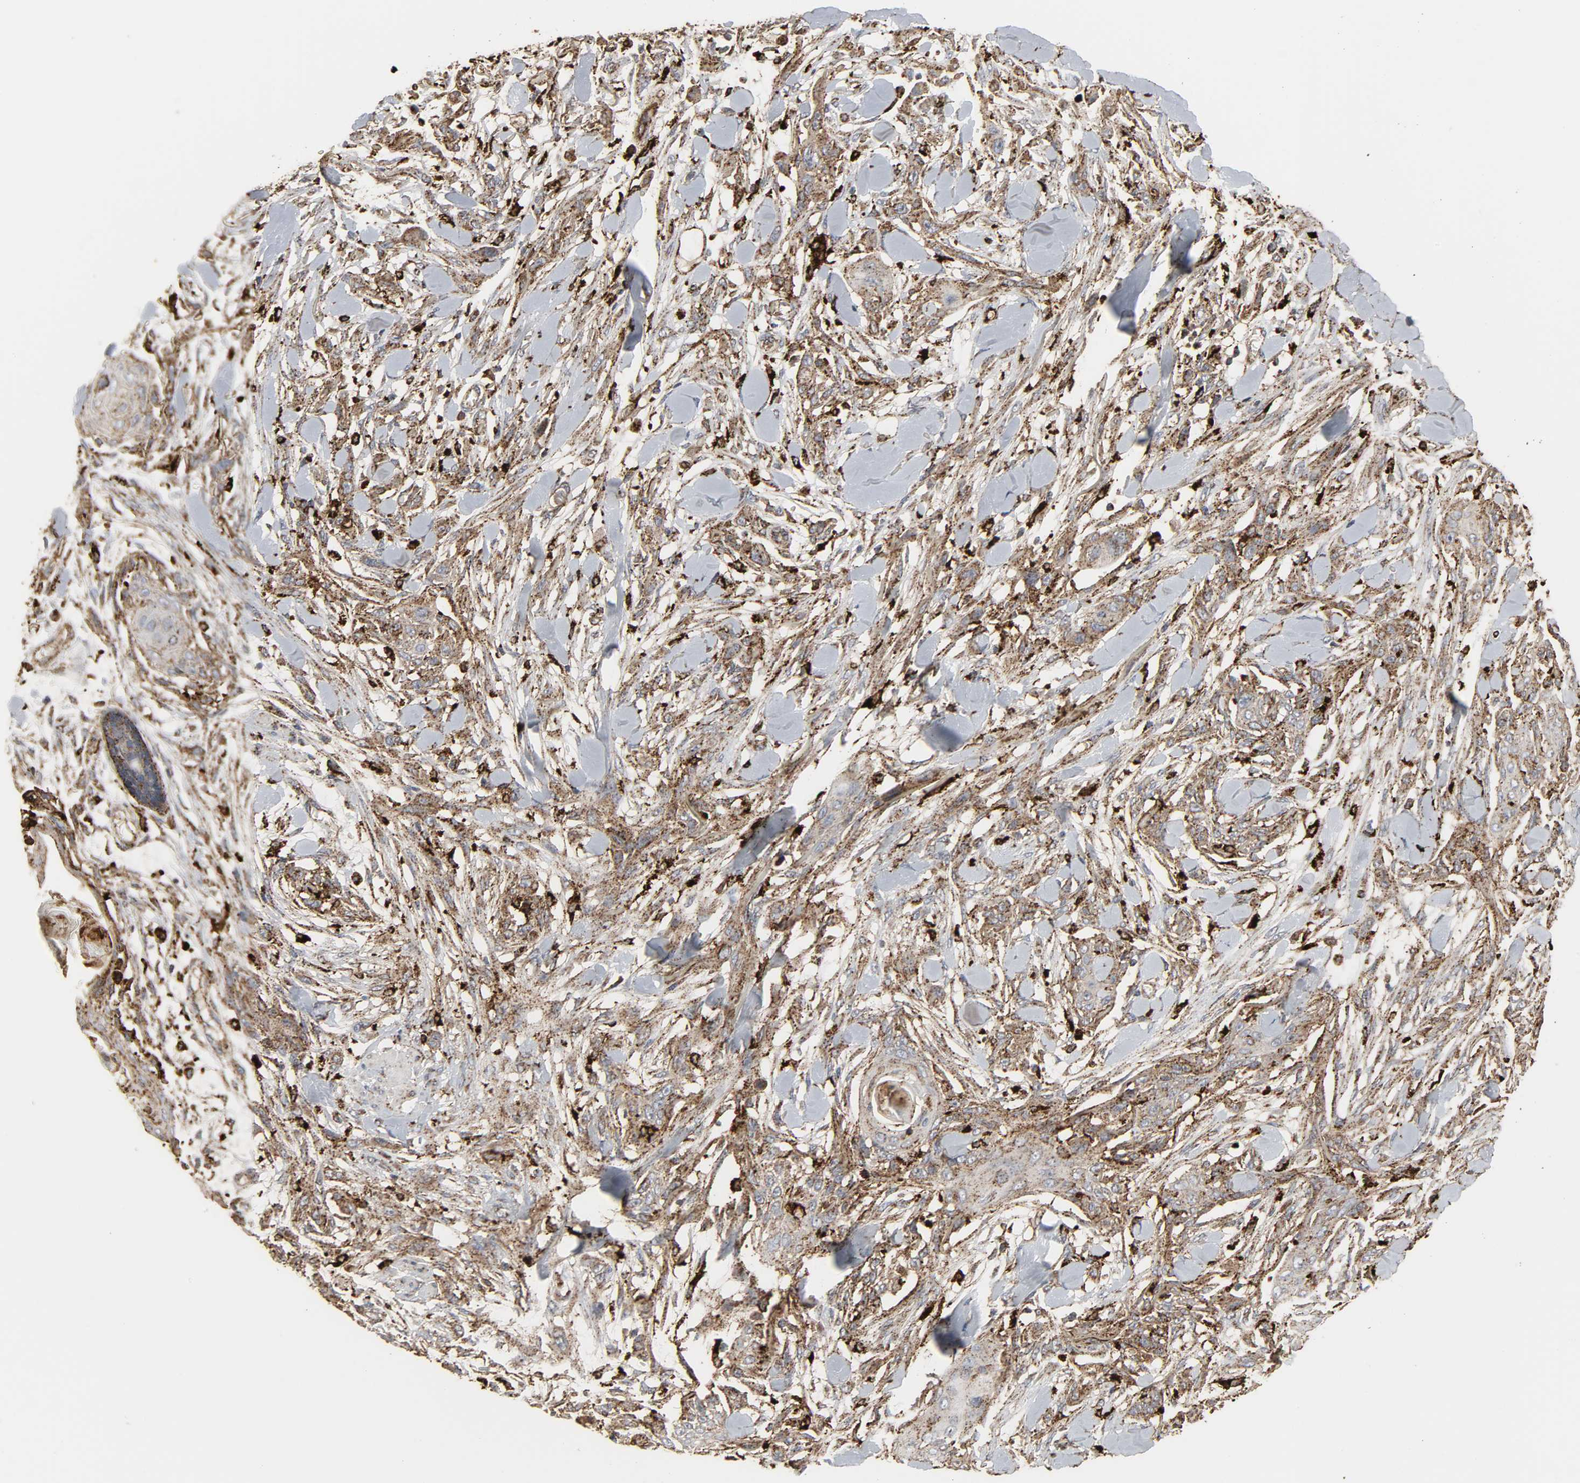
{"staining": {"intensity": "strong", "quantity": ">75%", "location": "cytoplasmic/membranous"}, "tissue": "skin cancer", "cell_type": "Tumor cells", "image_type": "cancer", "snomed": [{"axis": "morphology", "description": "Squamous cell carcinoma, NOS"}, {"axis": "topography", "description": "Skin"}], "caption": "IHC (DAB (3,3'-diaminobenzidine)) staining of squamous cell carcinoma (skin) displays strong cytoplasmic/membranous protein expression in about >75% of tumor cells. Using DAB (3,3'-diaminobenzidine) (brown) and hematoxylin (blue) stains, captured at high magnification using brightfield microscopy.", "gene": "PSAP", "patient": {"sex": "female", "age": 59}}